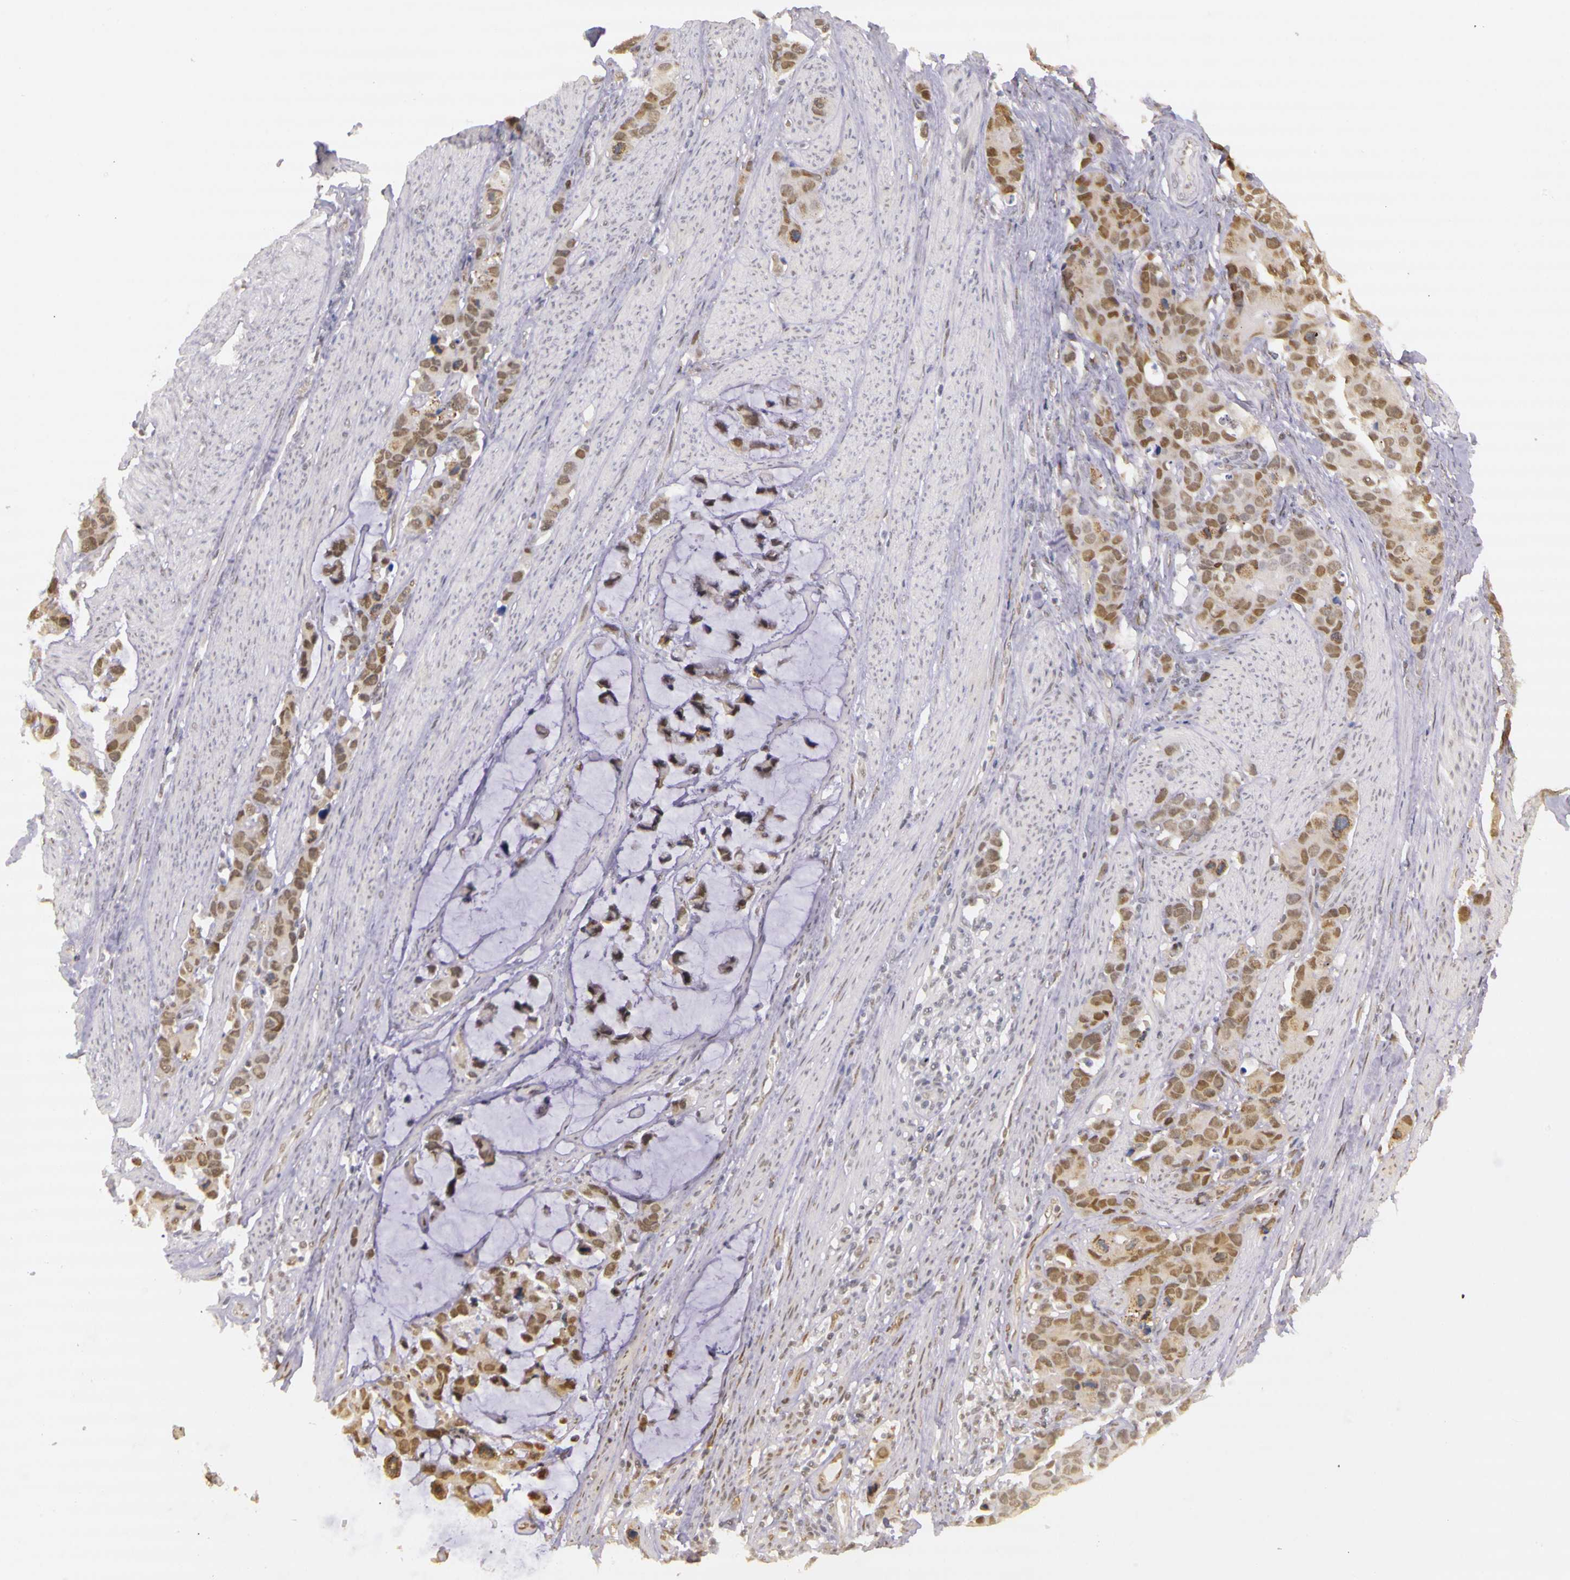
{"staining": {"intensity": "moderate", "quantity": ">75%", "location": "nuclear"}, "tissue": "stomach cancer", "cell_type": "Tumor cells", "image_type": "cancer", "snomed": [{"axis": "morphology", "description": "Adenocarcinoma, NOS"}, {"axis": "topography", "description": "Stomach, upper"}], "caption": "A photomicrograph showing moderate nuclear staining in about >75% of tumor cells in stomach cancer, as visualized by brown immunohistochemical staining.", "gene": "WDR13", "patient": {"sex": "male", "age": 71}}